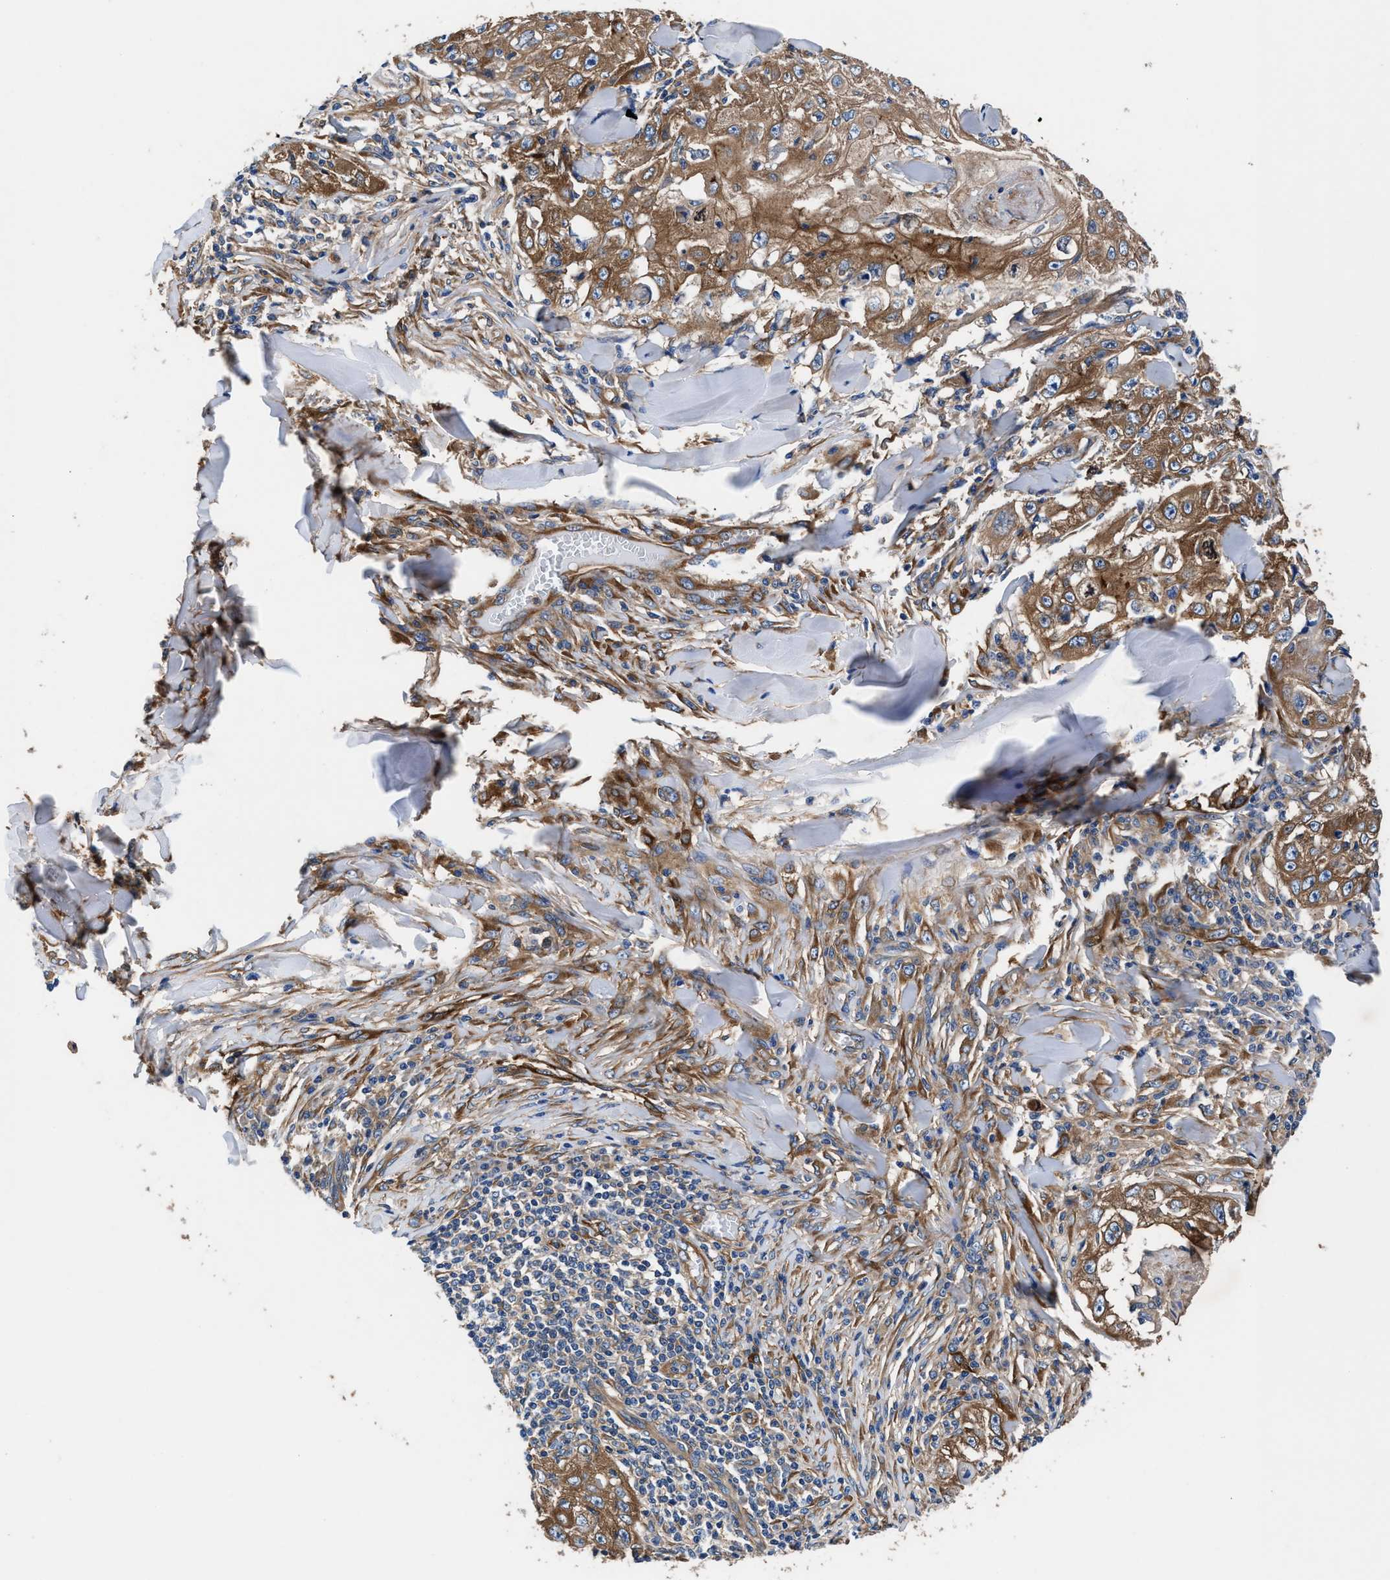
{"staining": {"intensity": "moderate", "quantity": ">75%", "location": "cytoplasmic/membranous"}, "tissue": "skin cancer", "cell_type": "Tumor cells", "image_type": "cancer", "snomed": [{"axis": "morphology", "description": "Squamous cell carcinoma, NOS"}, {"axis": "topography", "description": "Skin"}], "caption": "A medium amount of moderate cytoplasmic/membranous expression is appreciated in about >75% of tumor cells in squamous cell carcinoma (skin) tissue.", "gene": "SH3GL1", "patient": {"sex": "male", "age": 86}}